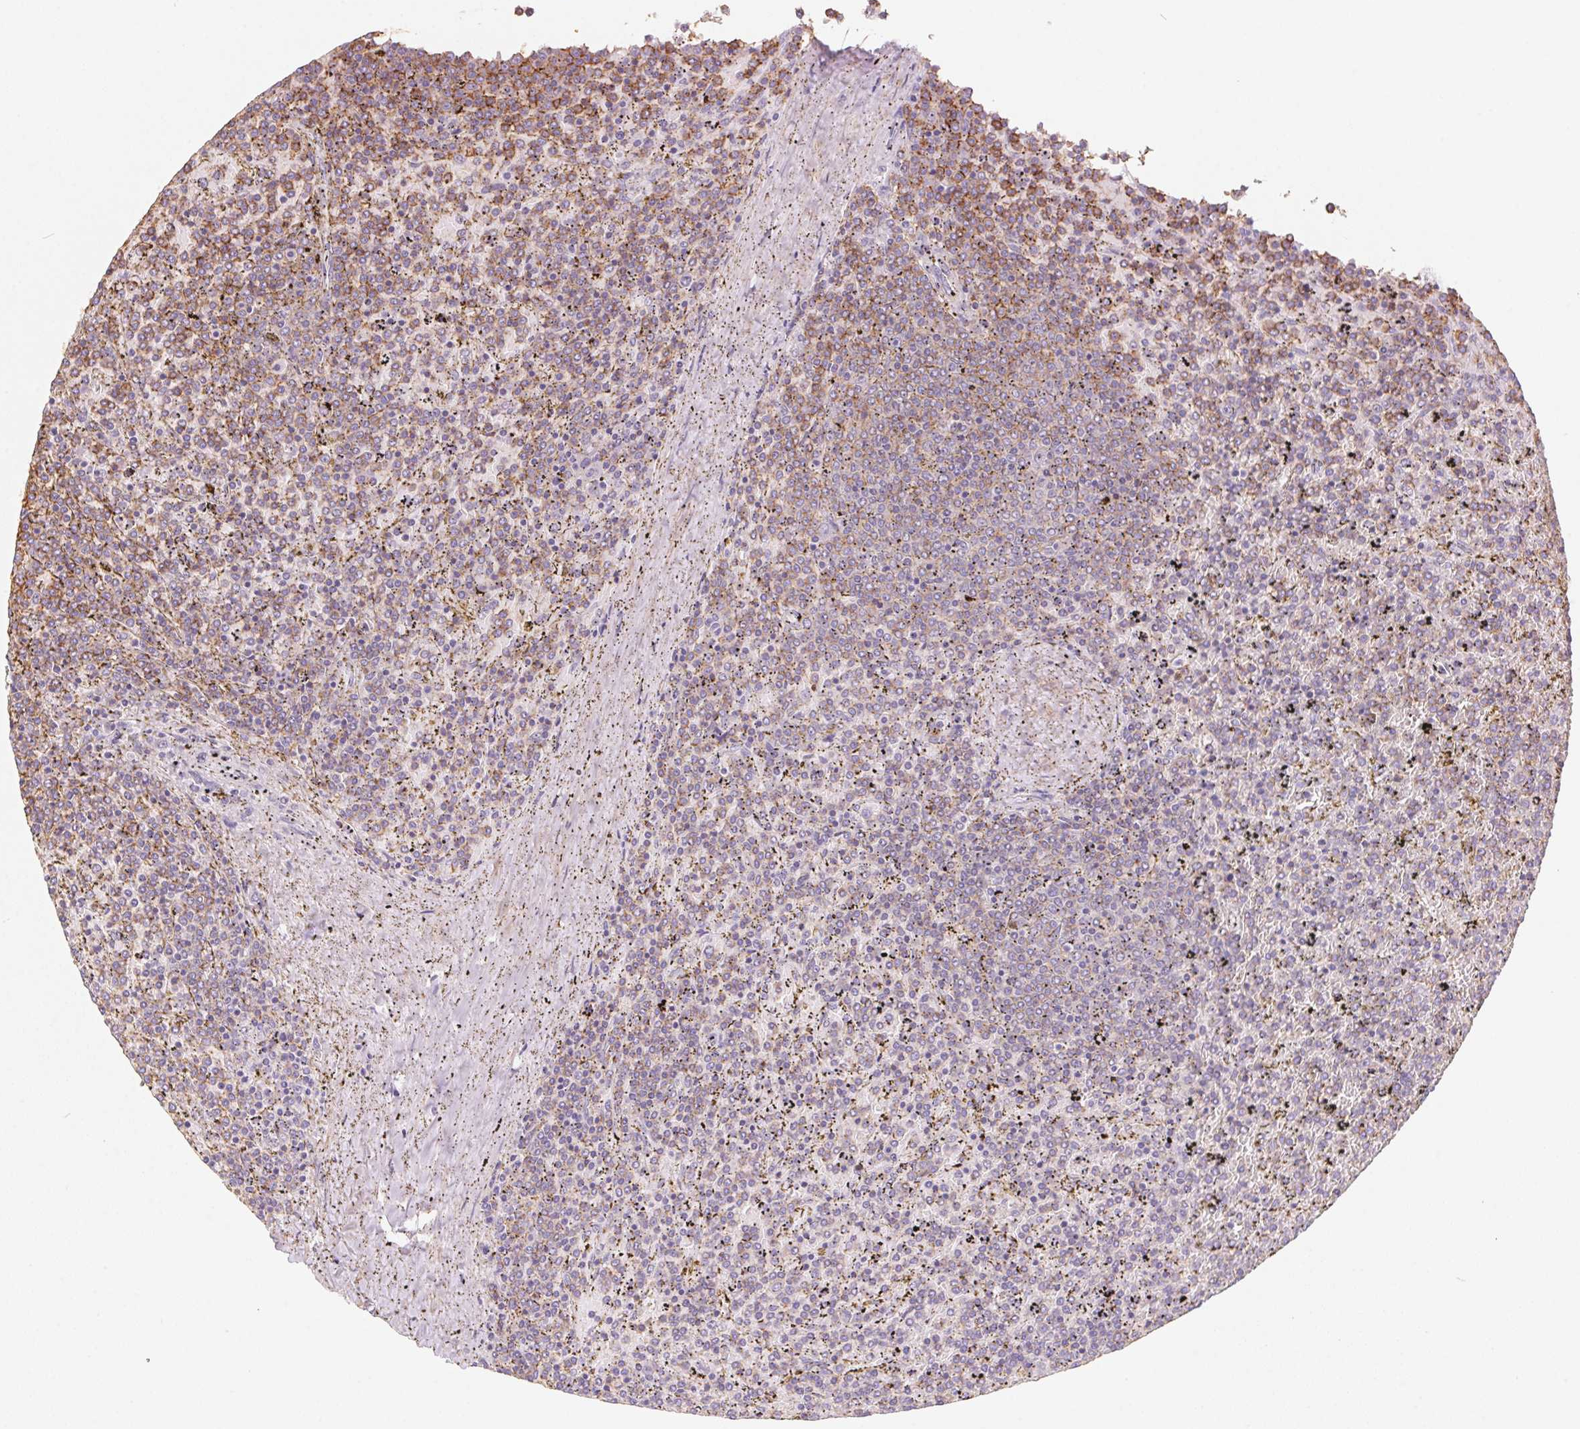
{"staining": {"intensity": "moderate", "quantity": "<25%", "location": "cytoplasmic/membranous"}, "tissue": "lymphoma", "cell_type": "Tumor cells", "image_type": "cancer", "snomed": [{"axis": "morphology", "description": "Malignant lymphoma, non-Hodgkin's type, Low grade"}, {"axis": "topography", "description": "Spleen"}], "caption": "Moderate cytoplasmic/membranous staining is appreciated in about <25% of tumor cells in lymphoma. (brown staining indicates protein expression, while blue staining denotes nuclei).", "gene": "PRPH", "patient": {"sex": "female", "age": 77}}